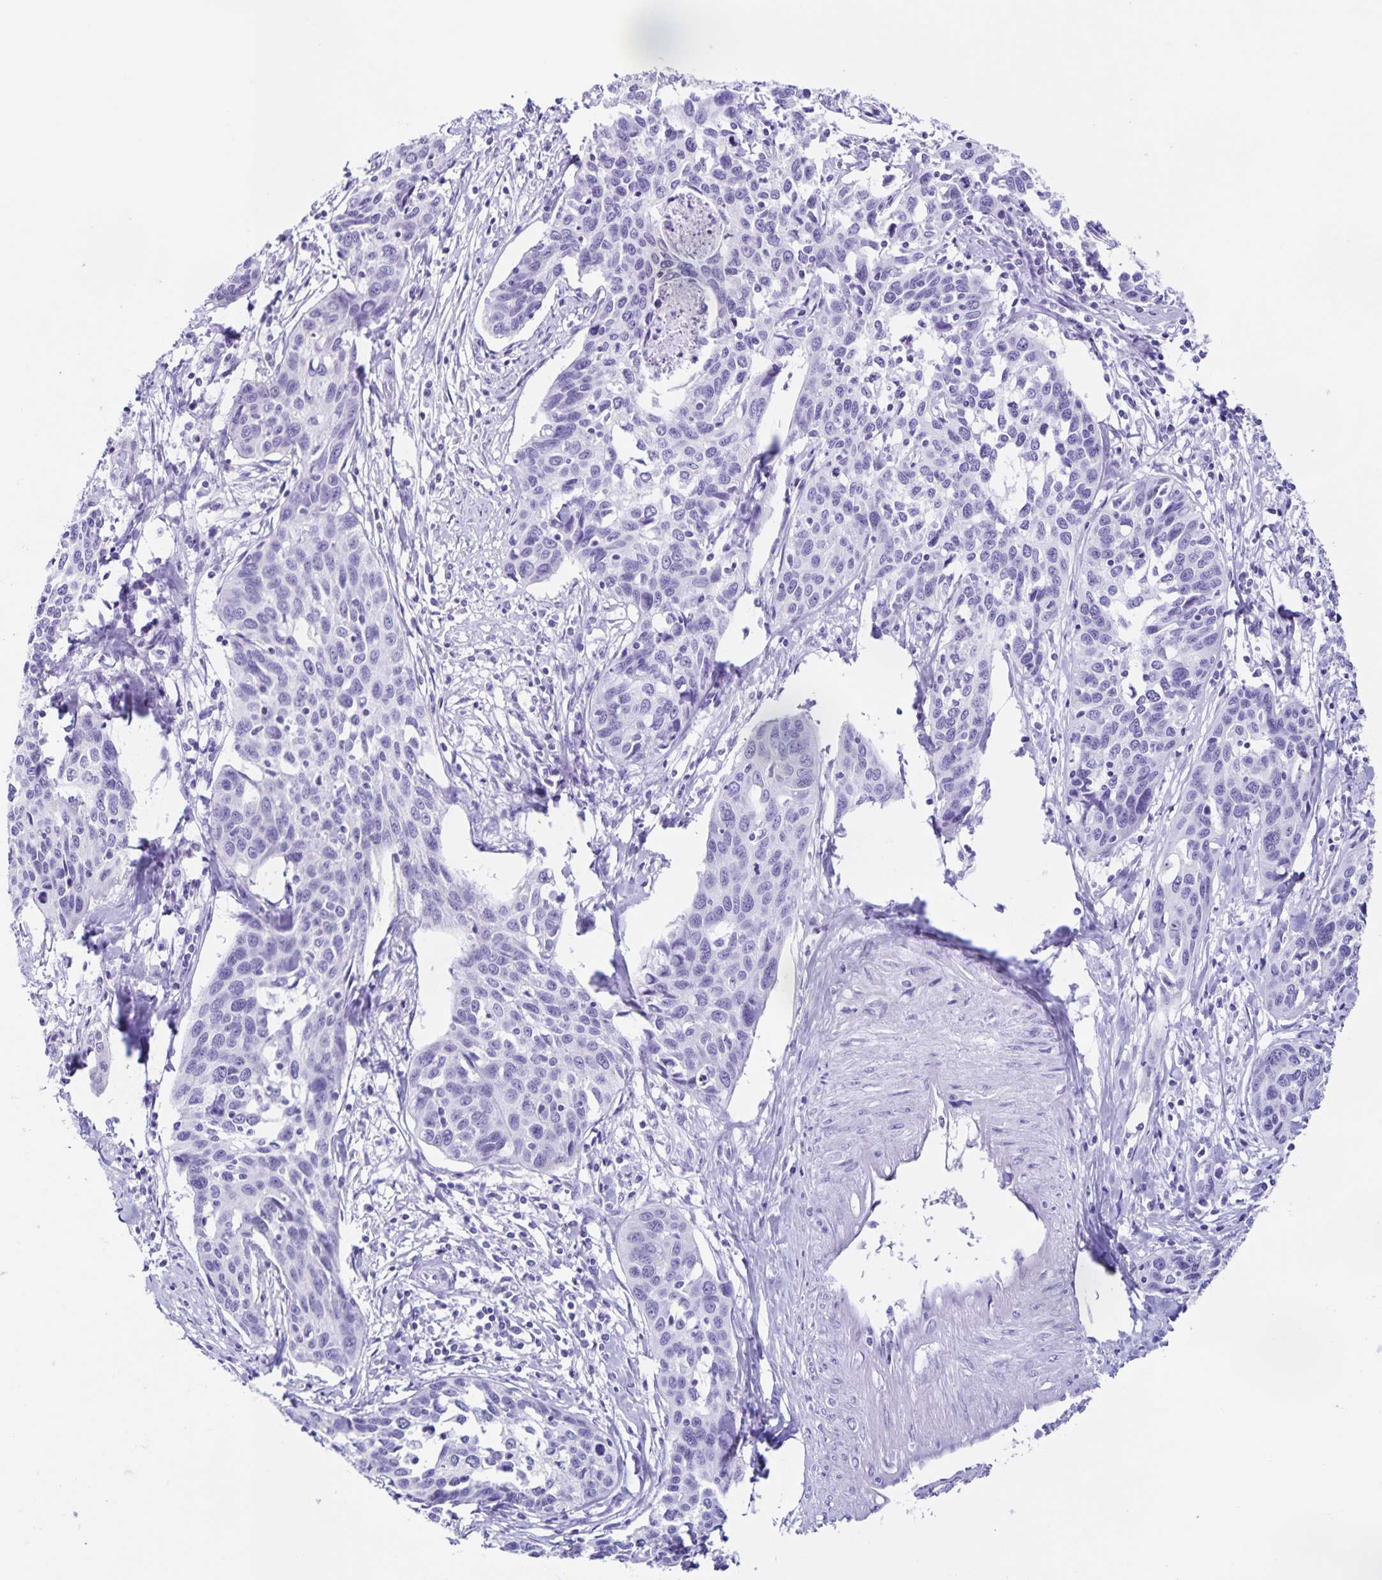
{"staining": {"intensity": "negative", "quantity": "none", "location": "none"}, "tissue": "cervical cancer", "cell_type": "Tumor cells", "image_type": "cancer", "snomed": [{"axis": "morphology", "description": "Squamous cell carcinoma, NOS"}, {"axis": "topography", "description": "Cervix"}], "caption": "Immunohistochemical staining of human cervical squamous cell carcinoma demonstrates no significant staining in tumor cells.", "gene": "FAM170A", "patient": {"sex": "female", "age": 31}}